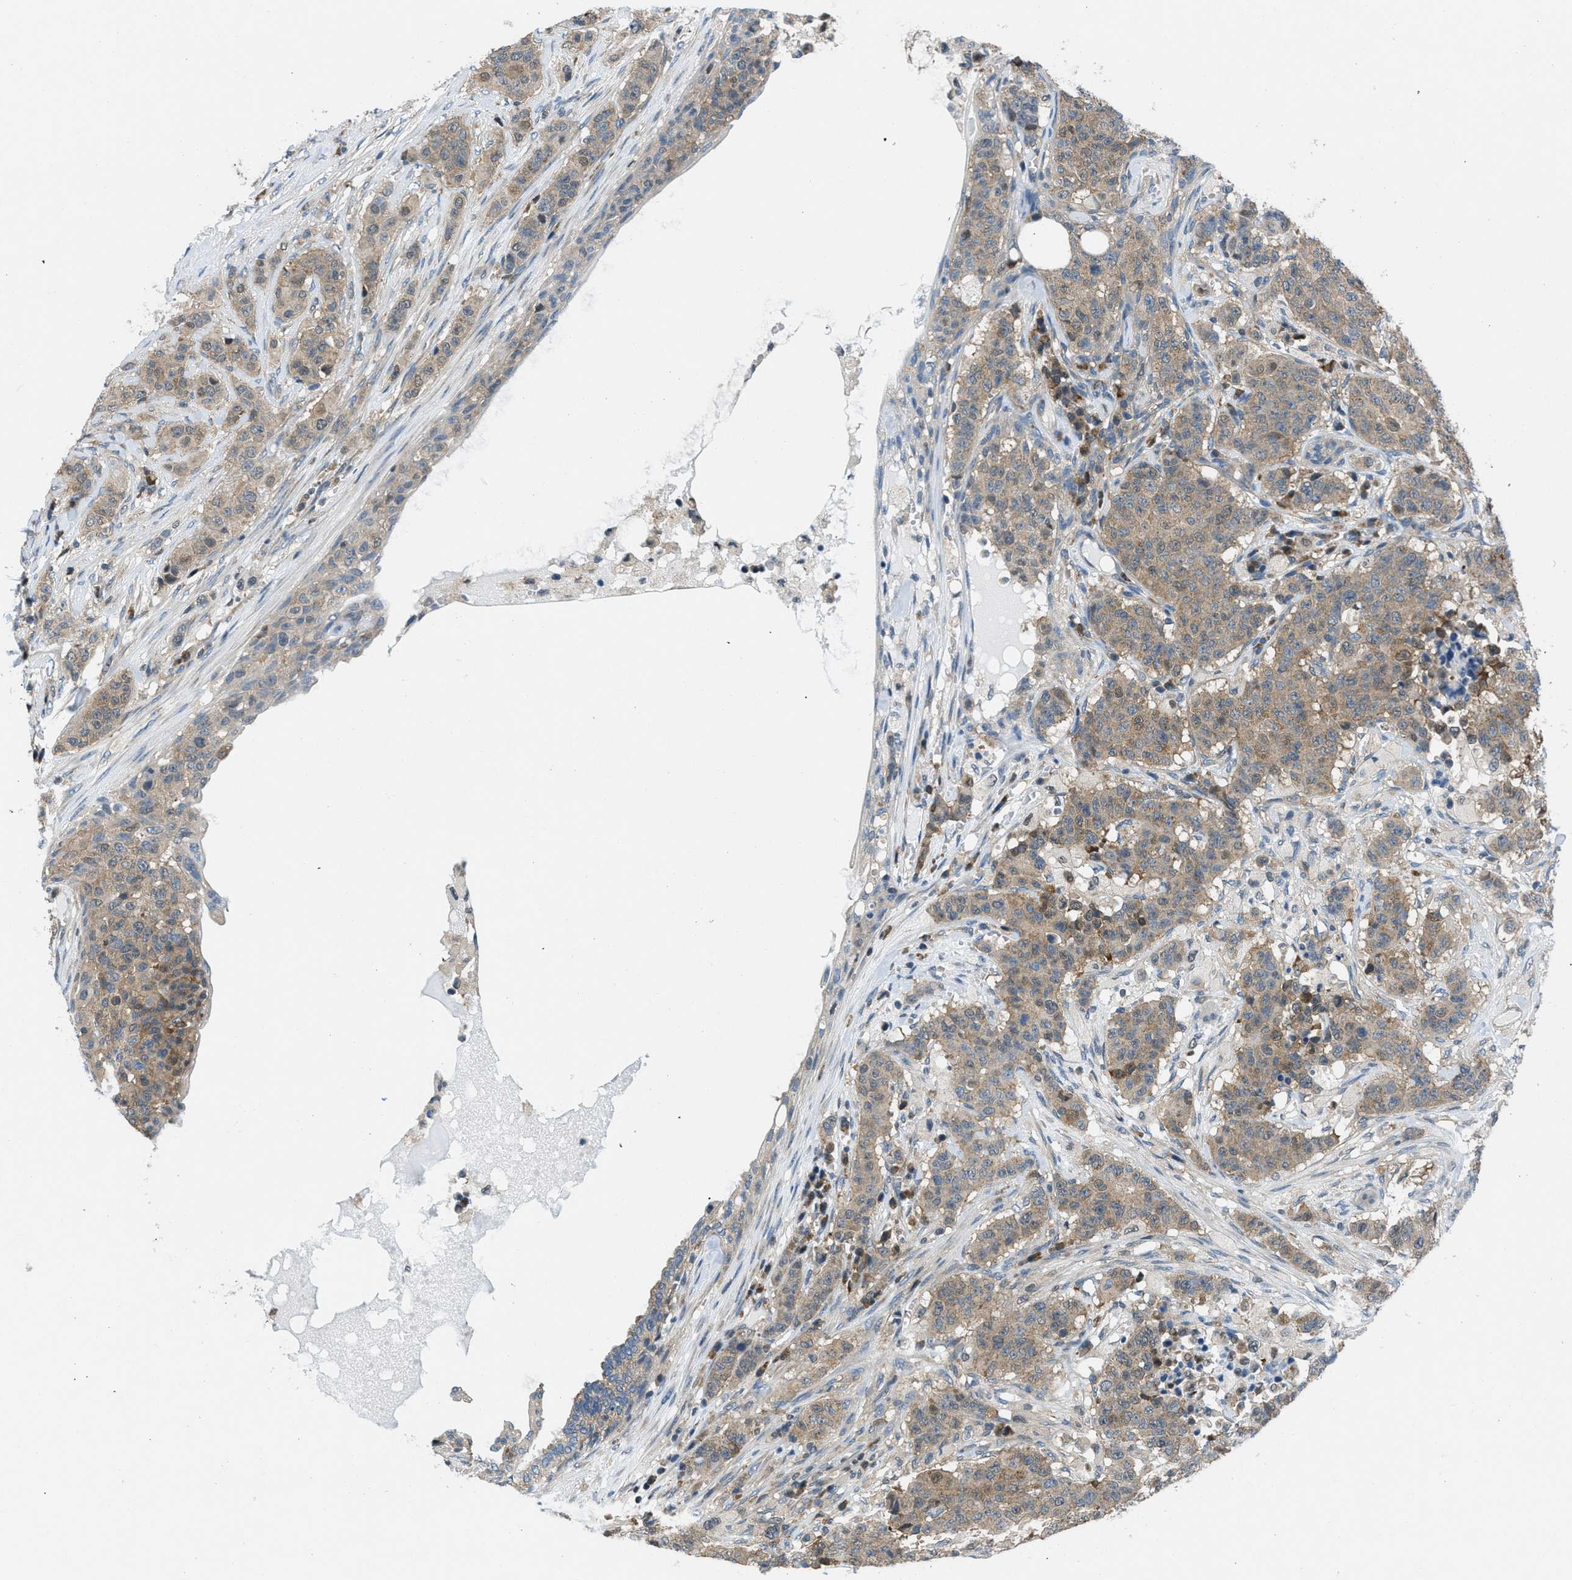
{"staining": {"intensity": "weak", "quantity": ">75%", "location": "cytoplasmic/membranous"}, "tissue": "breast cancer", "cell_type": "Tumor cells", "image_type": "cancer", "snomed": [{"axis": "morphology", "description": "Normal tissue, NOS"}, {"axis": "morphology", "description": "Duct carcinoma"}, {"axis": "topography", "description": "Breast"}], "caption": "There is low levels of weak cytoplasmic/membranous staining in tumor cells of breast cancer, as demonstrated by immunohistochemical staining (brown color).", "gene": "PIP5K1C", "patient": {"sex": "female", "age": 40}}